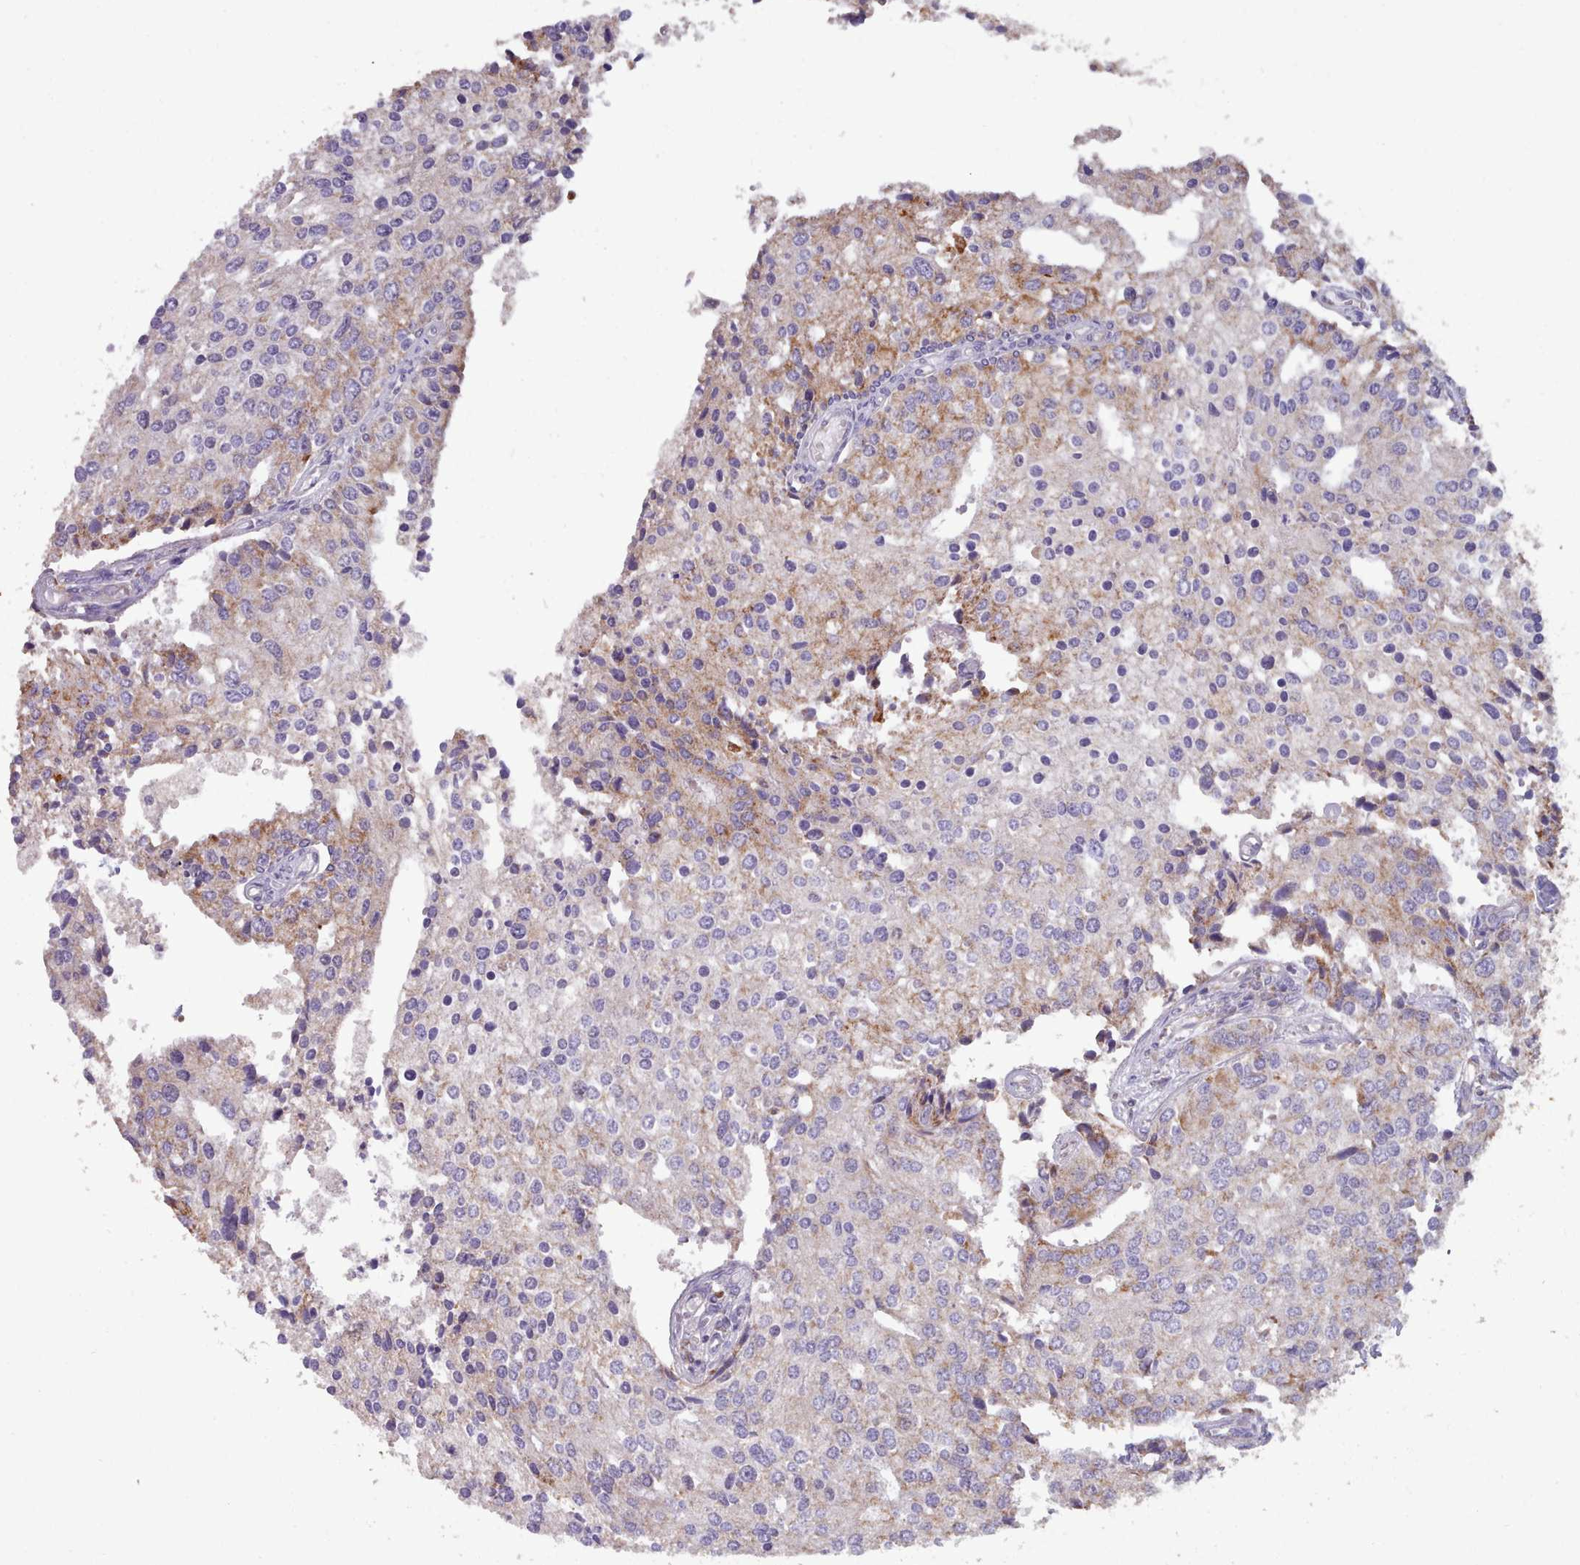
{"staining": {"intensity": "strong", "quantity": "<25%", "location": "cytoplasmic/membranous"}, "tissue": "prostate cancer", "cell_type": "Tumor cells", "image_type": "cancer", "snomed": [{"axis": "morphology", "description": "Adenocarcinoma, High grade"}, {"axis": "topography", "description": "Prostate"}], "caption": "Protein expression analysis of human prostate adenocarcinoma (high-grade) reveals strong cytoplasmic/membranous positivity in about <25% of tumor cells.", "gene": "HSDL2", "patient": {"sex": "male", "age": 62}}